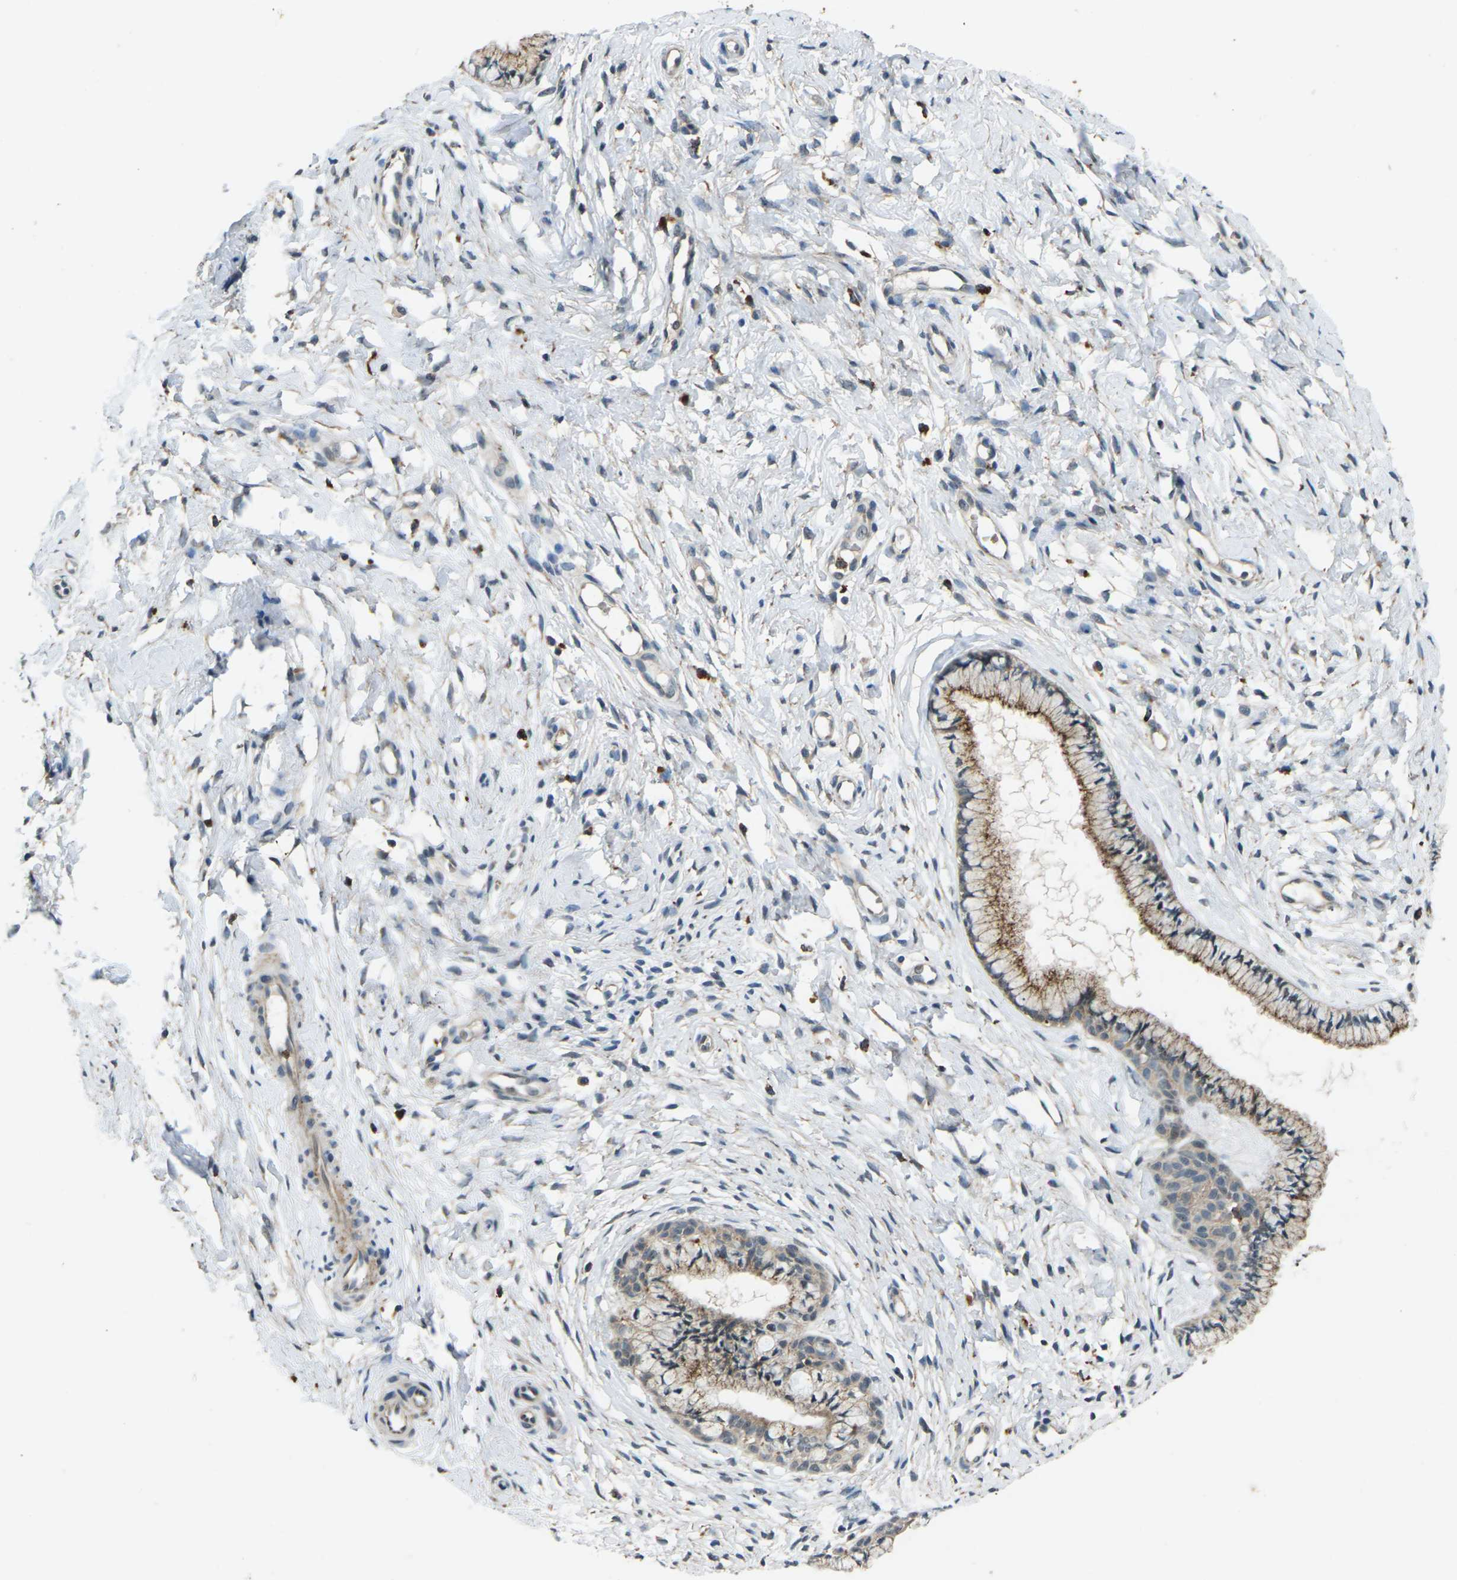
{"staining": {"intensity": "moderate", "quantity": ">75%", "location": "cytoplasmic/membranous"}, "tissue": "cervix", "cell_type": "Glandular cells", "image_type": "normal", "snomed": [{"axis": "morphology", "description": "Normal tissue, NOS"}, {"axis": "topography", "description": "Cervix"}], "caption": "Glandular cells show medium levels of moderate cytoplasmic/membranous expression in approximately >75% of cells in normal cervix. The staining was performed using DAB (3,3'-diaminobenzidine) to visualize the protein expression in brown, while the nuclei were stained in blue with hematoxylin (Magnification: 20x).", "gene": "SLC31A2", "patient": {"sex": "female", "age": 65}}